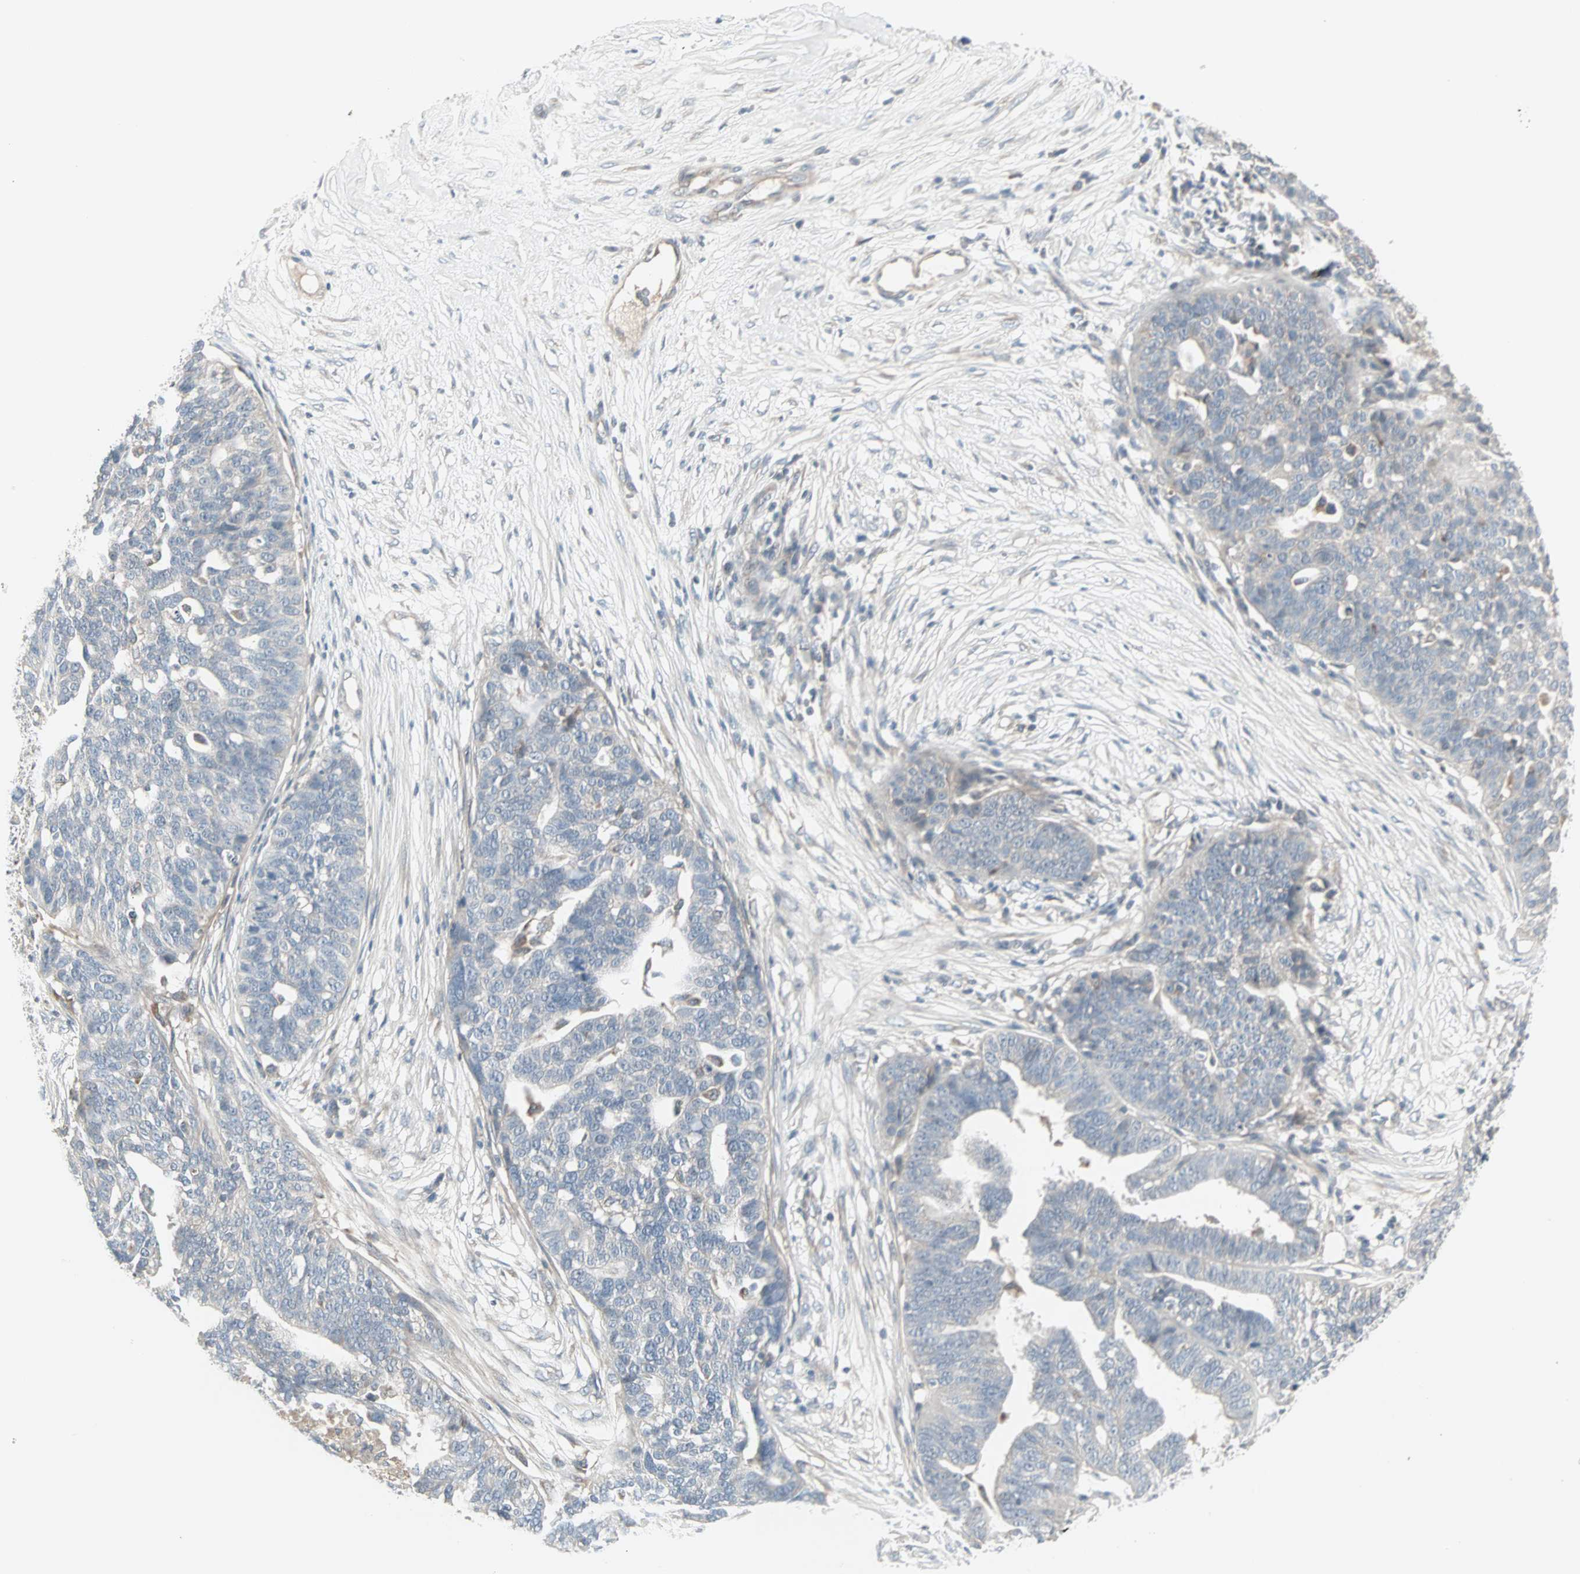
{"staining": {"intensity": "negative", "quantity": "none", "location": "none"}, "tissue": "ovarian cancer", "cell_type": "Tumor cells", "image_type": "cancer", "snomed": [{"axis": "morphology", "description": "Cystadenocarcinoma, serous, NOS"}, {"axis": "topography", "description": "Ovary"}], "caption": "This histopathology image is of ovarian serous cystadenocarcinoma stained with IHC to label a protein in brown with the nuclei are counter-stained blue. There is no expression in tumor cells.", "gene": "JMJD7-PLA2G4B", "patient": {"sex": "female", "age": 59}}